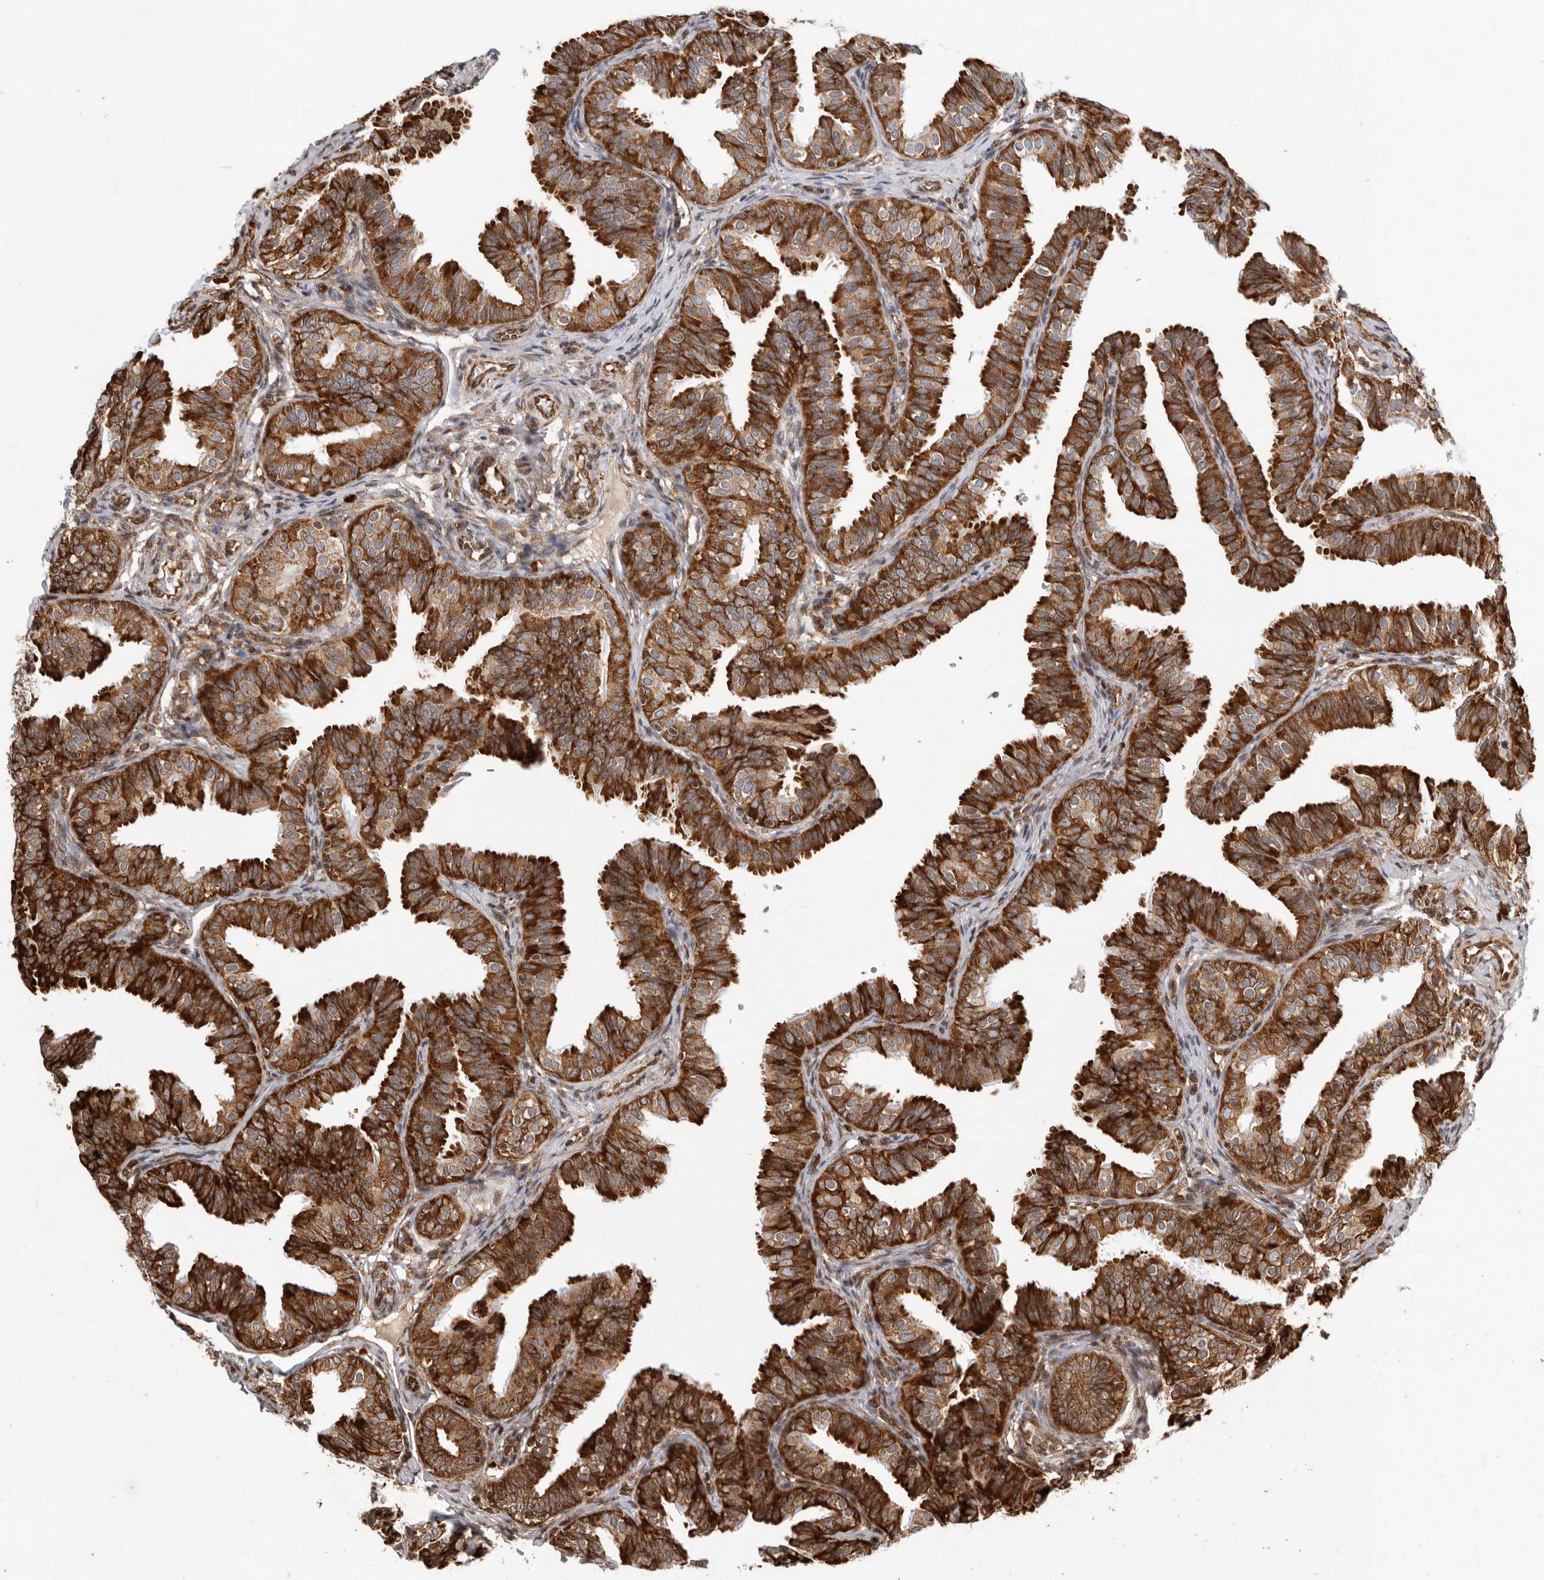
{"staining": {"intensity": "strong", "quantity": ">75%", "location": "cytoplasmic/membranous"}, "tissue": "fallopian tube", "cell_type": "Glandular cells", "image_type": "normal", "snomed": [{"axis": "morphology", "description": "Normal tissue, NOS"}, {"axis": "topography", "description": "Fallopian tube"}], "caption": "Immunohistochemical staining of benign human fallopian tube reveals strong cytoplasmic/membranous protein staining in approximately >75% of glandular cells. The protein of interest is stained brown, and the nuclei are stained in blue (DAB (3,3'-diaminobenzidine) IHC with brightfield microscopy, high magnification).", "gene": "FZD3", "patient": {"sex": "female", "age": 35}}